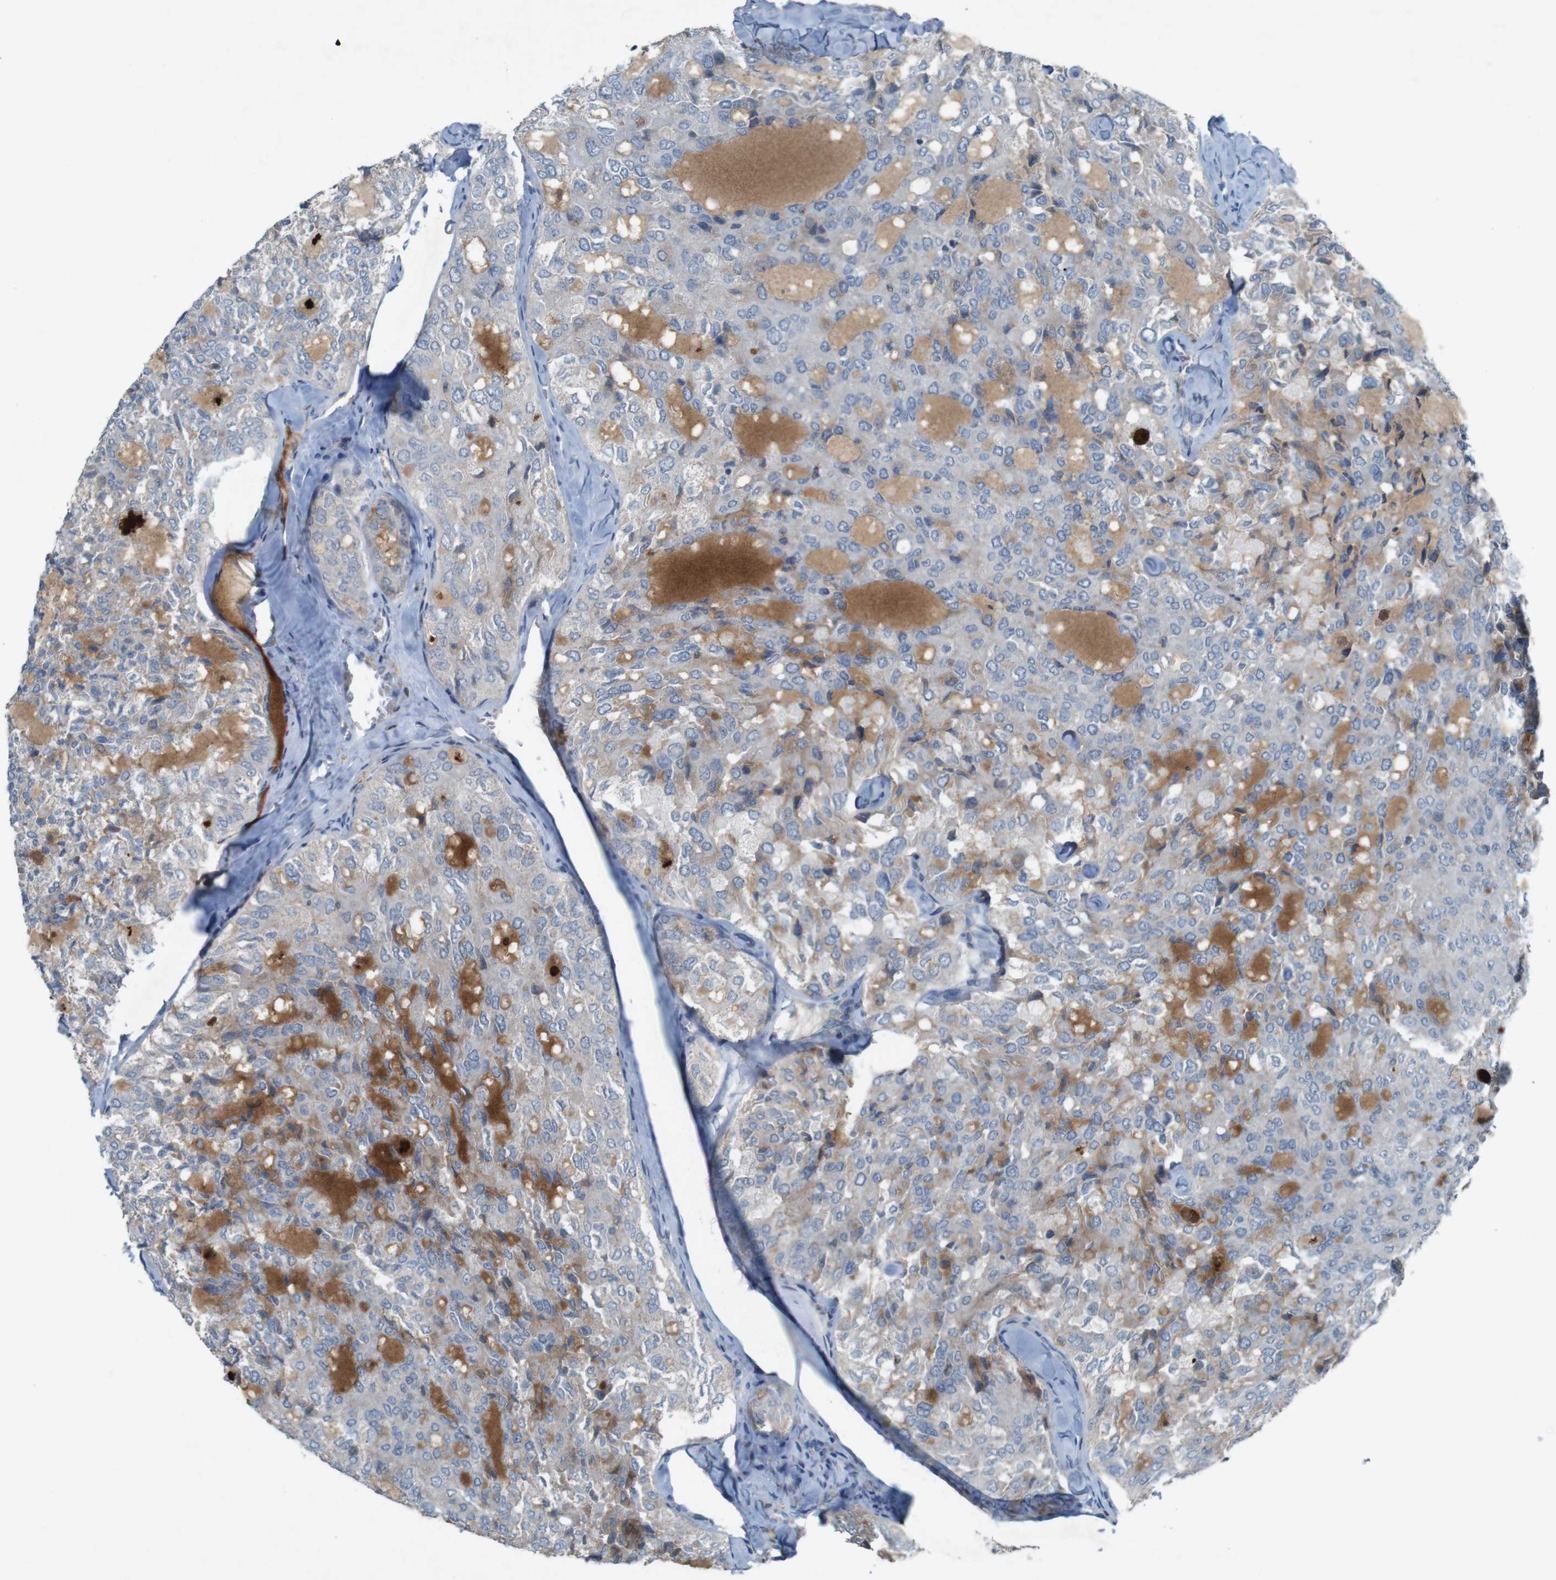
{"staining": {"intensity": "weak", "quantity": "<25%", "location": "cytoplasmic/membranous"}, "tissue": "thyroid cancer", "cell_type": "Tumor cells", "image_type": "cancer", "snomed": [{"axis": "morphology", "description": "Follicular adenoma carcinoma, NOS"}, {"axis": "topography", "description": "Thyroid gland"}], "caption": "DAB (3,3'-diaminobenzidine) immunohistochemical staining of thyroid cancer reveals no significant positivity in tumor cells. Brightfield microscopy of IHC stained with DAB (brown) and hematoxylin (blue), captured at high magnification.", "gene": "MOGAT3", "patient": {"sex": "male", "age": 75}}